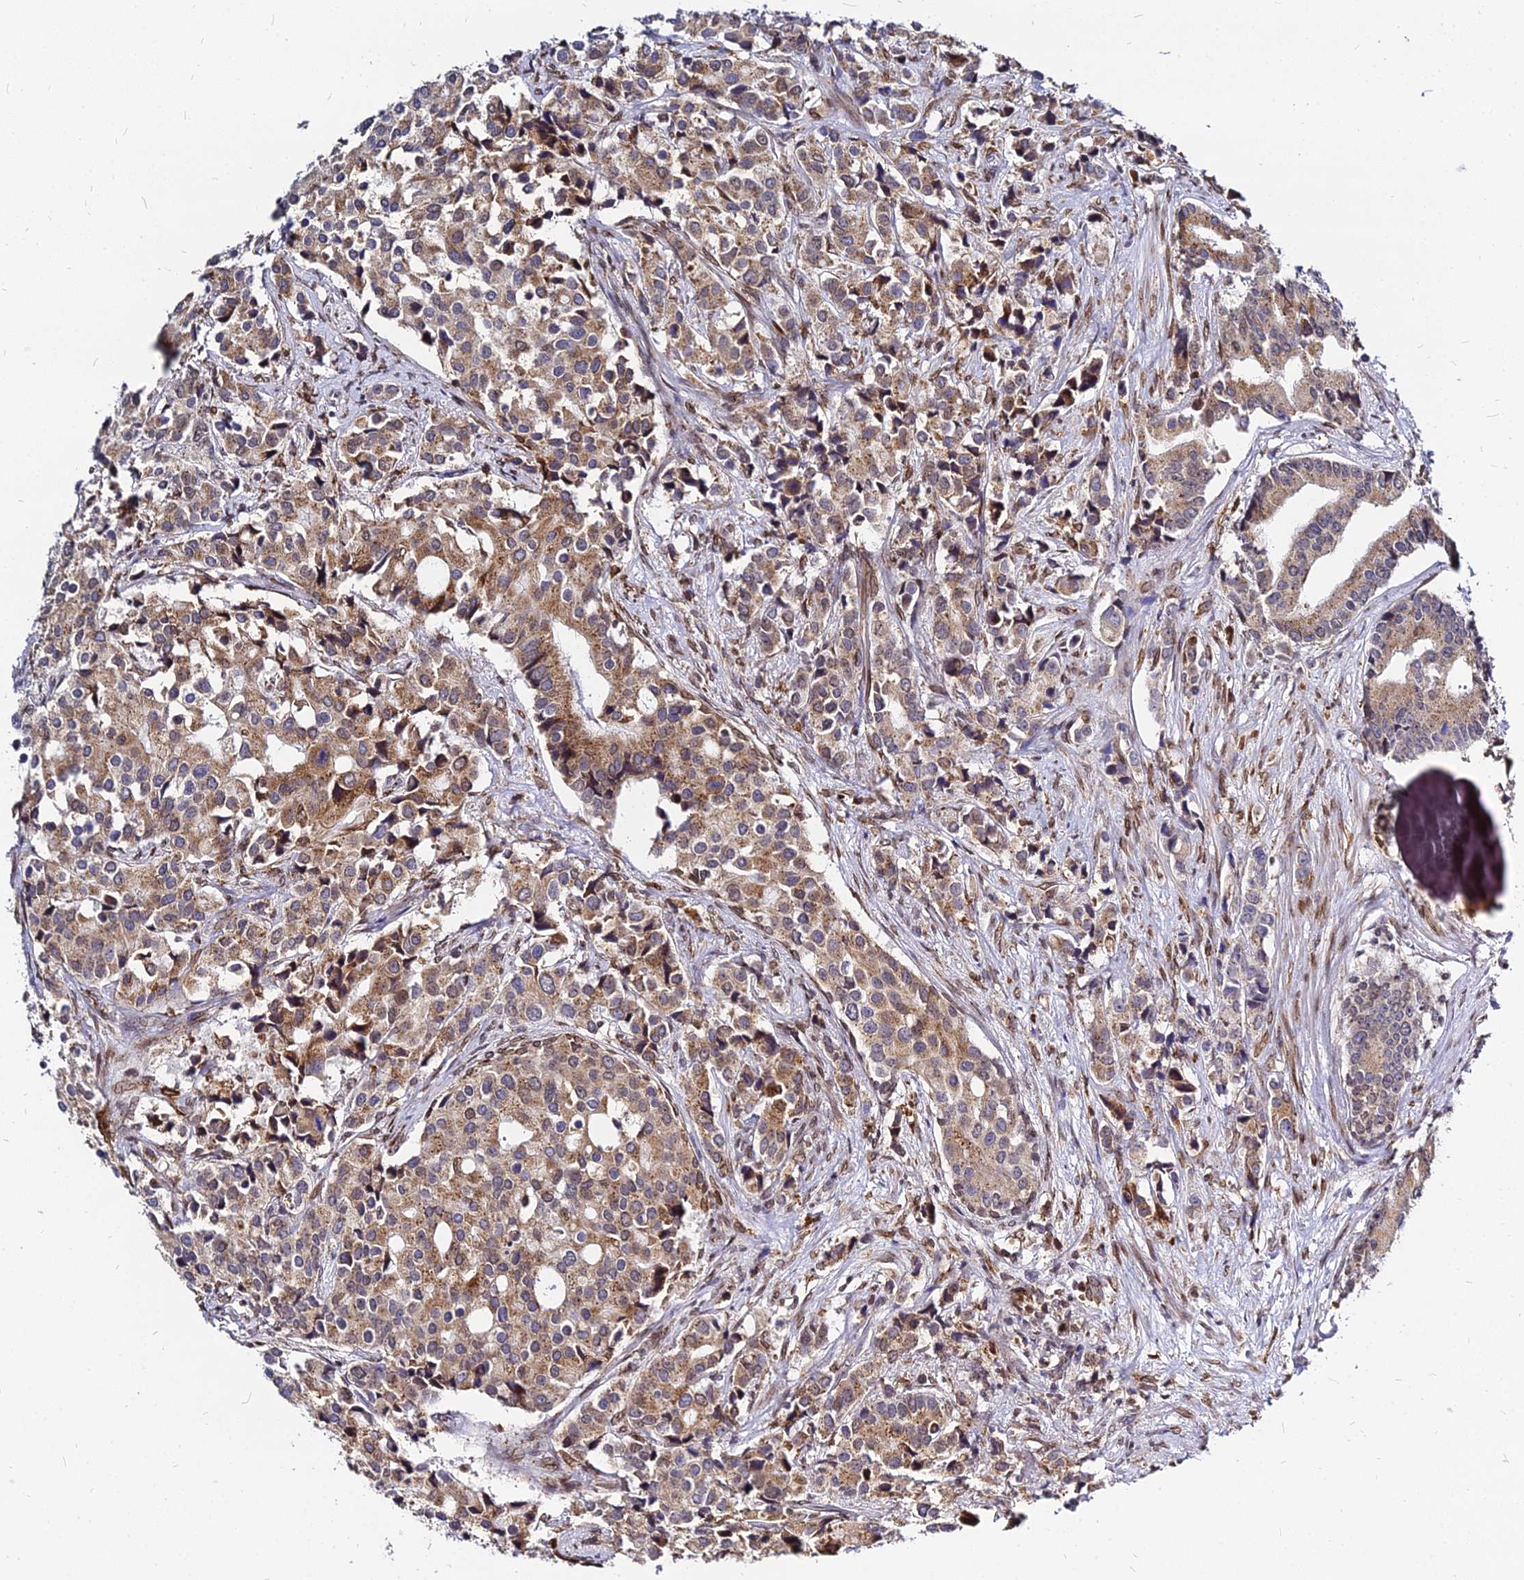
{"staining": {"intensity": "moderate", "quantity": "25%-75%", "location": "cytoplasmic/membranous"}, "tissue": "prostate cancer", "cell_type": "Tumor cells", "image_type": "cancer", "snomed": [{"axis": "morphology", "description": "Adenocarcinoma, High grade"}, {"axis": "topography", "description": "Prostate"}], "caption": "Prostate high-grade adenocarcinoma stained with a protein marker displays moderate staining in tumor cells.", "gene": "RNF121", "patient": {"sex": "male", "age": 62}}